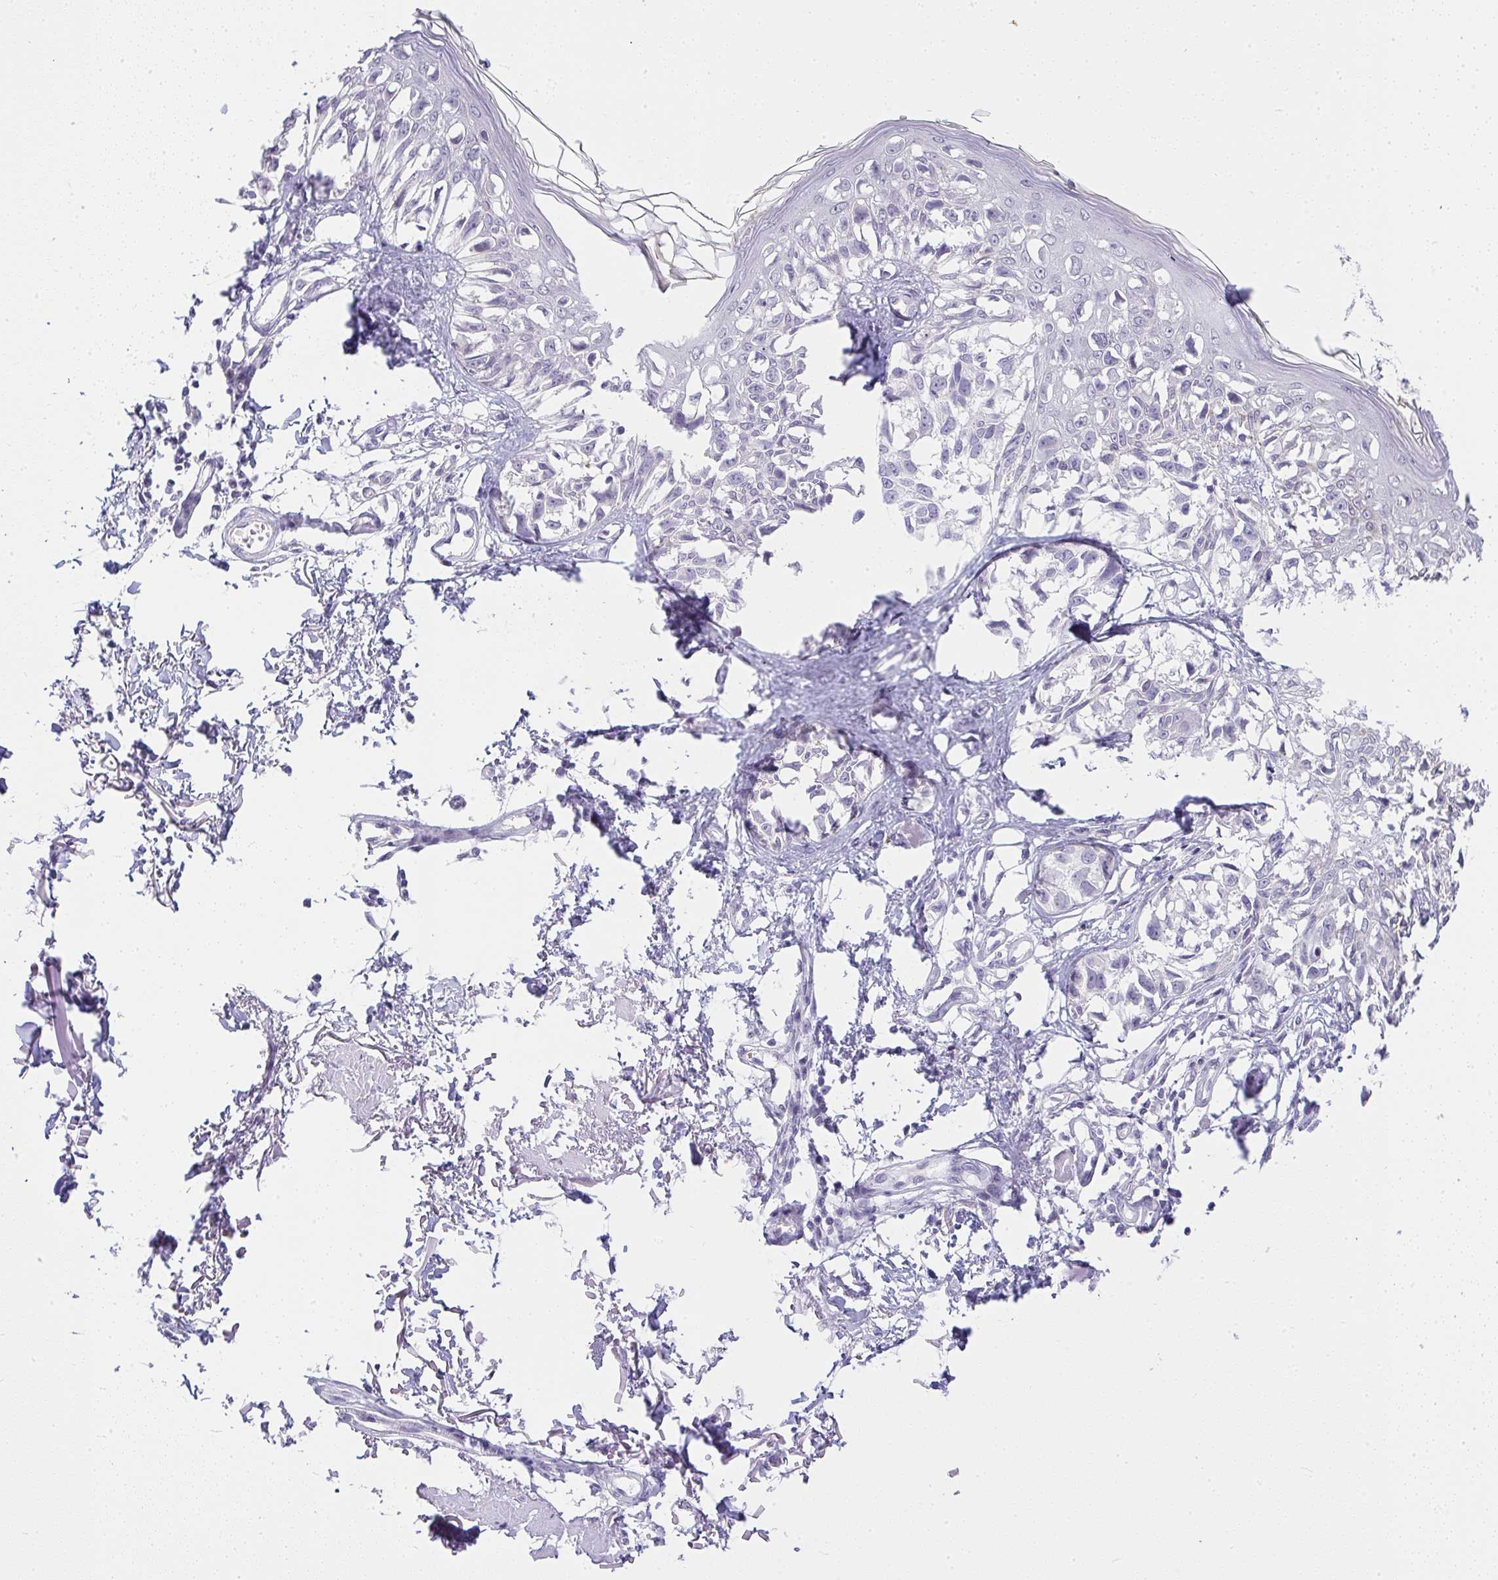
{"staining": {"intensity": "negative", "quantity": "none", "location": "none"}, "tissue": "melanoma", "cell_type": "Tumor cells", "image_type": "cancer", "snomed": [{"axis": "morphology", "description": "Malignant melanoma, NOS"}, {"axis": "topography", "description": "Skin"}], "caption": "Micrograph shows no protein expression in tumor cells of malignant melanoma tissue.", "gene": "CACNA1S", "patient": {"sex": "male", "age": 73}}